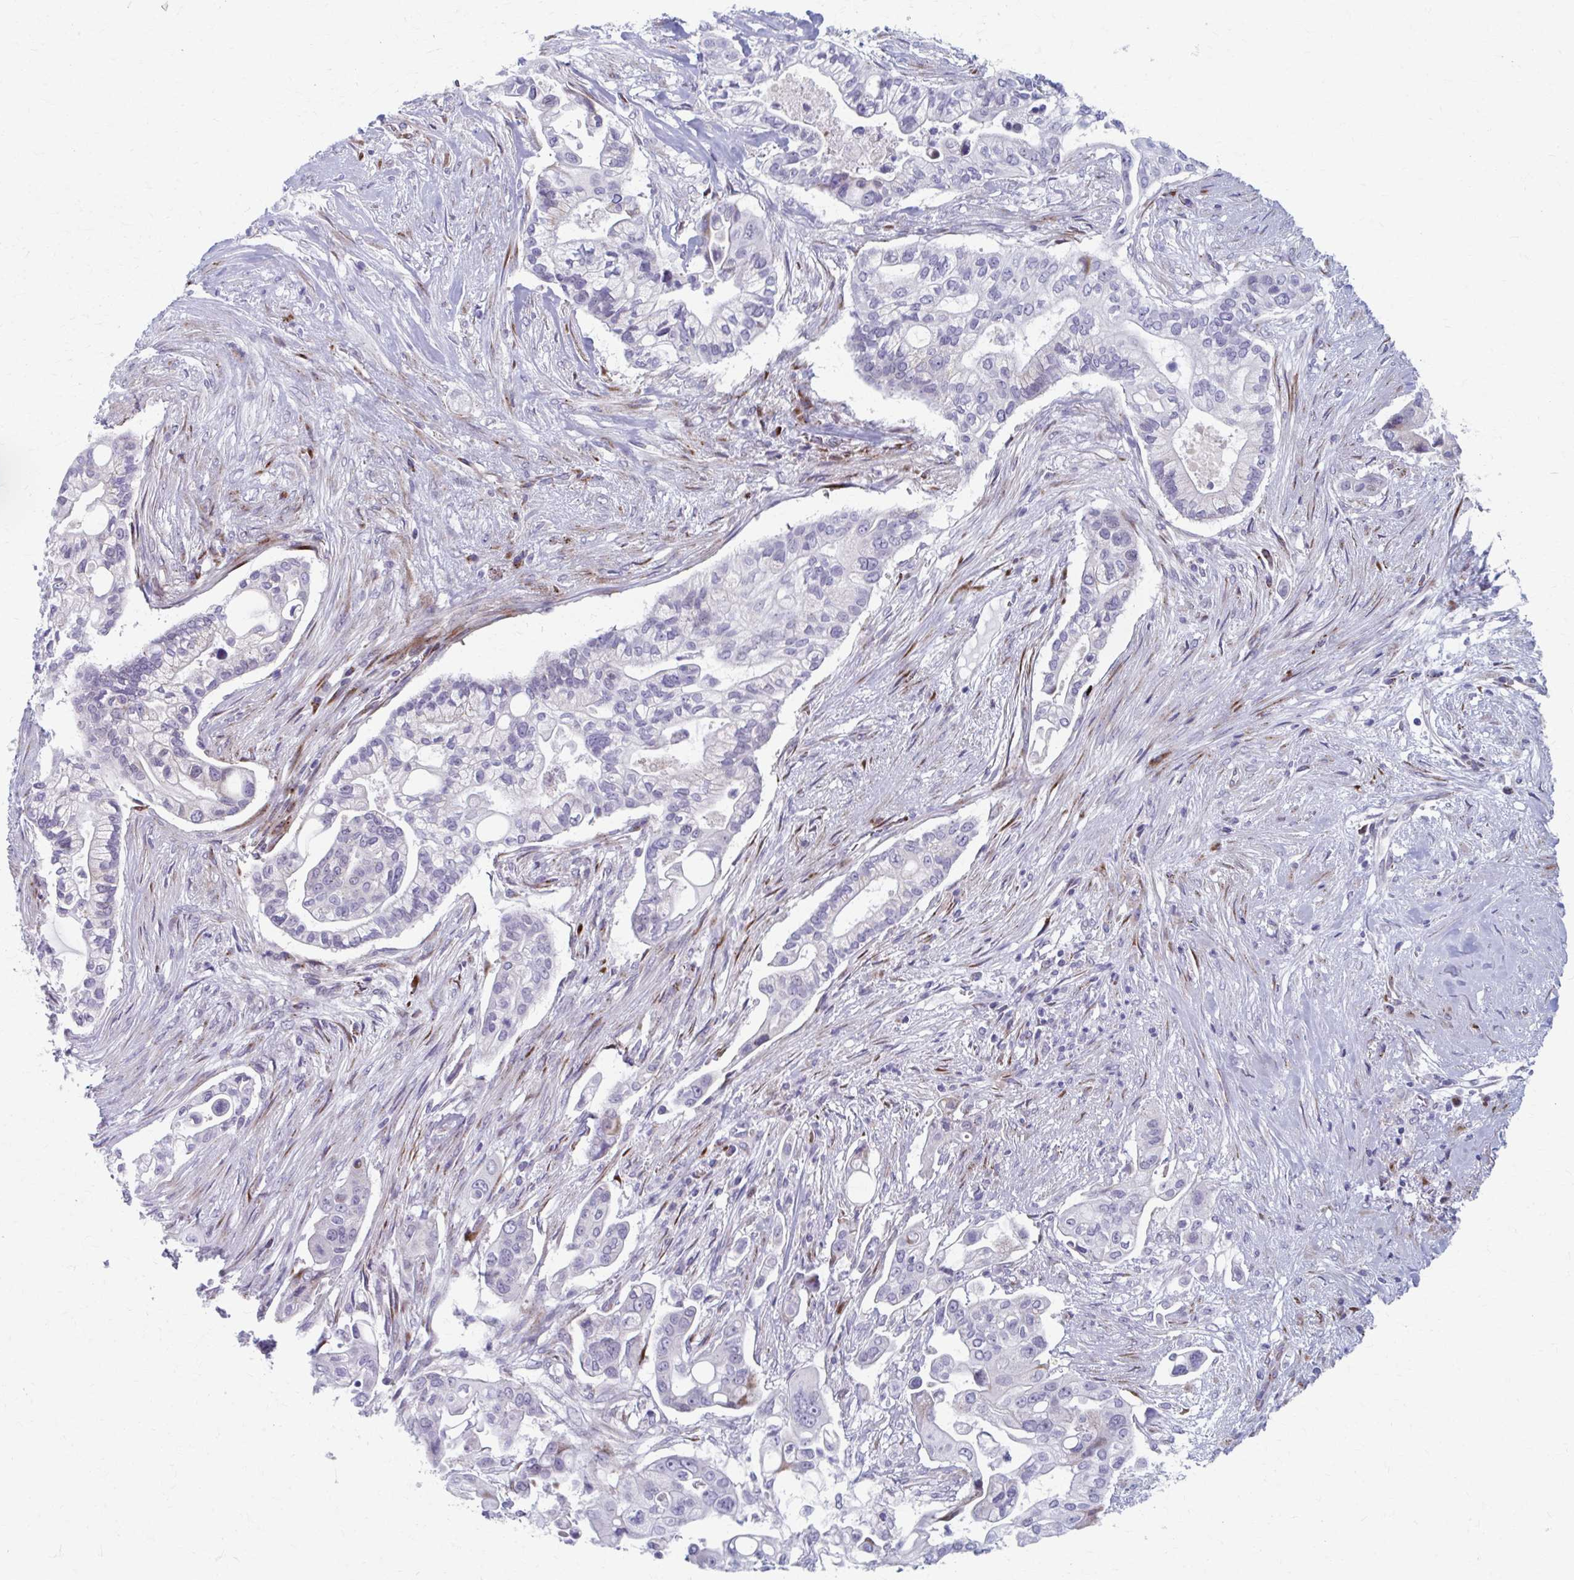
{"staining": {"intensity": "negative", "quantity": "none", "location": "none"}, "tissue": "pancreatic cancer", "cell_type": "Tumor cells", "image_type": "cancer", "snomed": [{"axis": "morphology", "description": "Adenocarcinoma, NOS"}, {"axis": "topography", "description": "Pancreas"}], "caption": "Immunohistochemical staining of human adenocarcinoma (pancreatic) exhibits no significant positivity in tumor cells.", "gene": "OLFM2", "patient": {"sex": "female", "age": 69}}